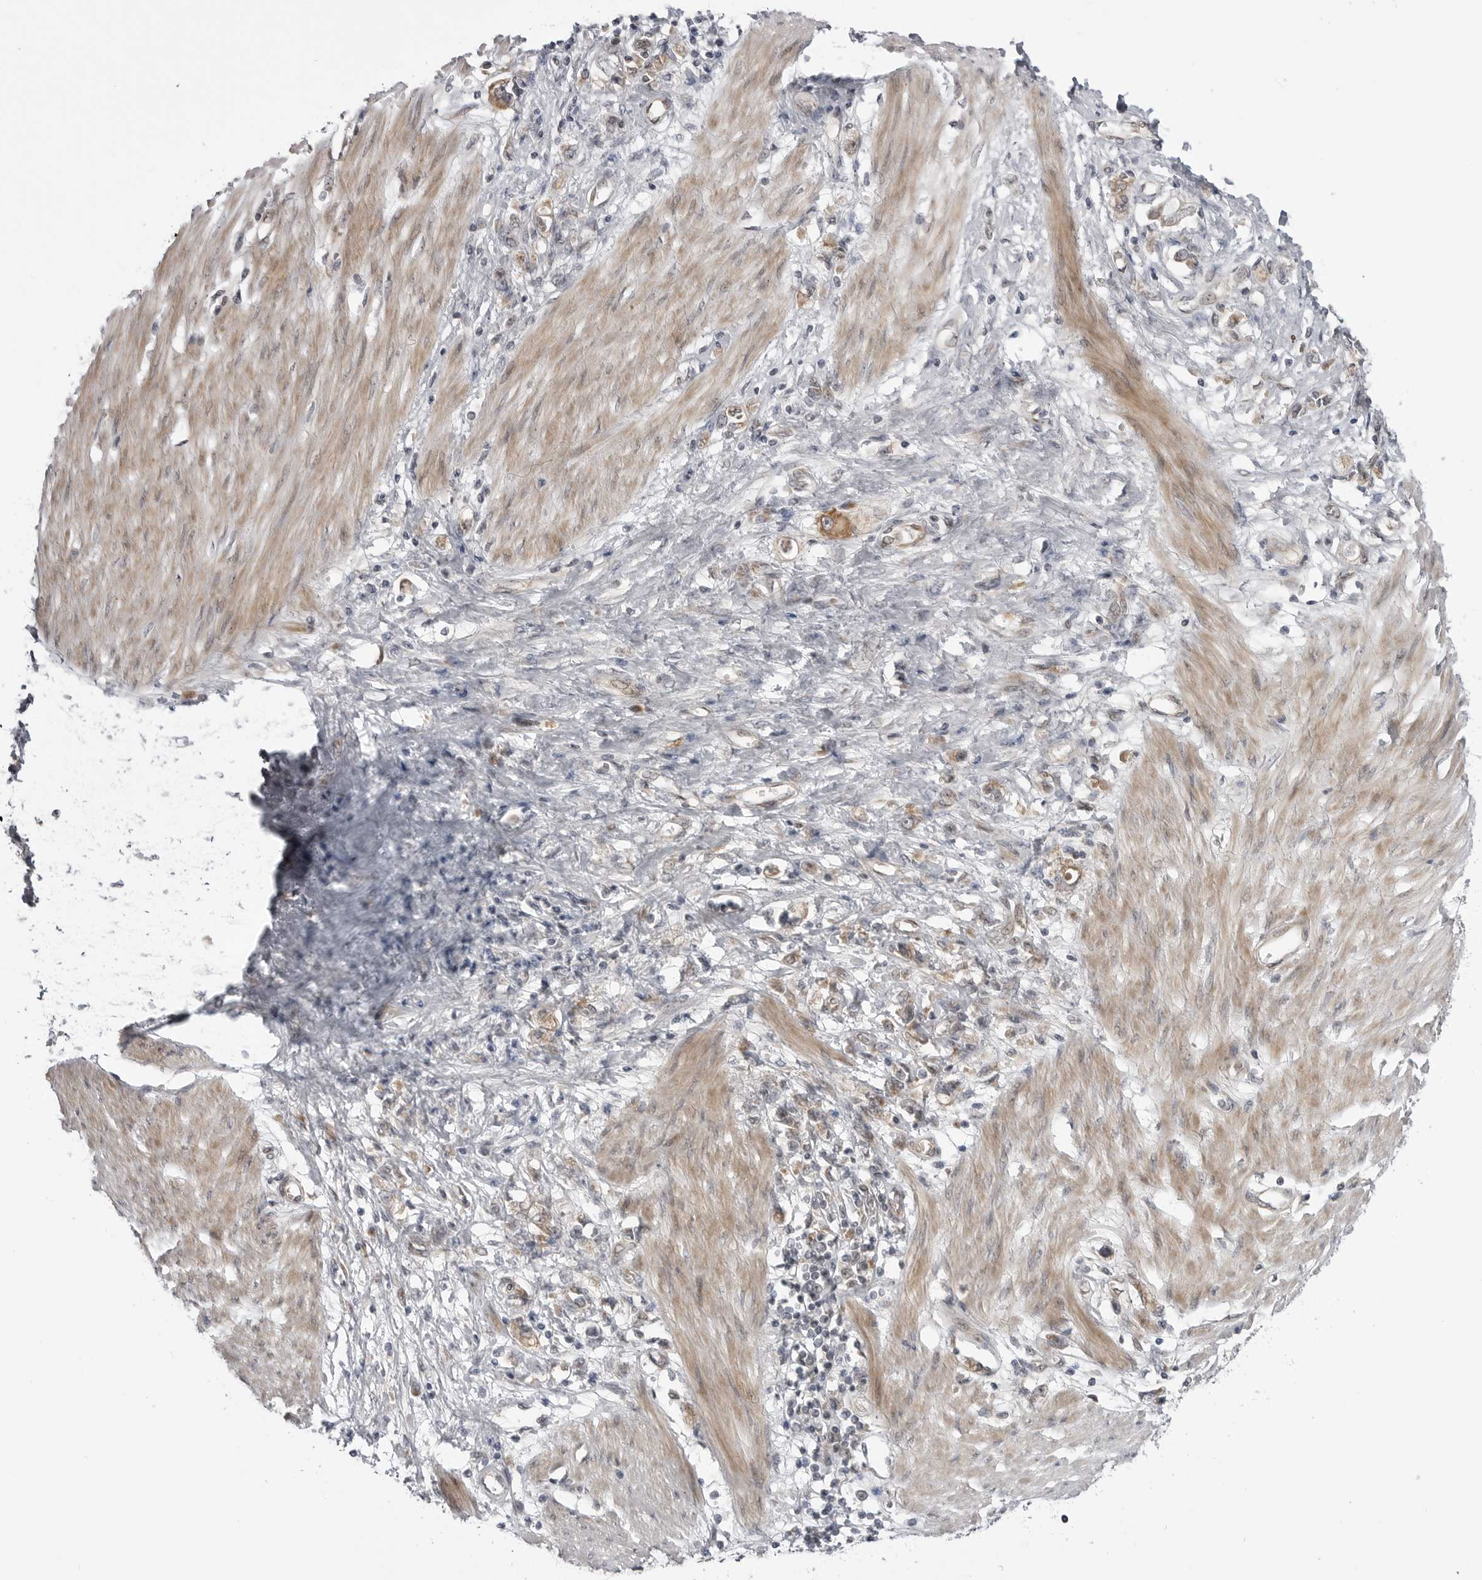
{"staining": {"intensity": "weak", "quantity": ">75%", "location": "cytoplasmic/membranous"}, "tissue": "stomach cancer", "cell_type": "Tumor cells", "image_type": "cancer", "snomed": [{"axis": "morphology", "description": "Adenocarcinoma, NOS"}, {"axis": "topography", "description": "Stomach"}], "caption": "About >75% of tumor cells in stomach cancer reveal weak cytoplasmic/membranous protein staining as visualized by brown immunohistochemical staining.", "gene": "LRRC45", "patient": {"sex": "female", "age": 76}}